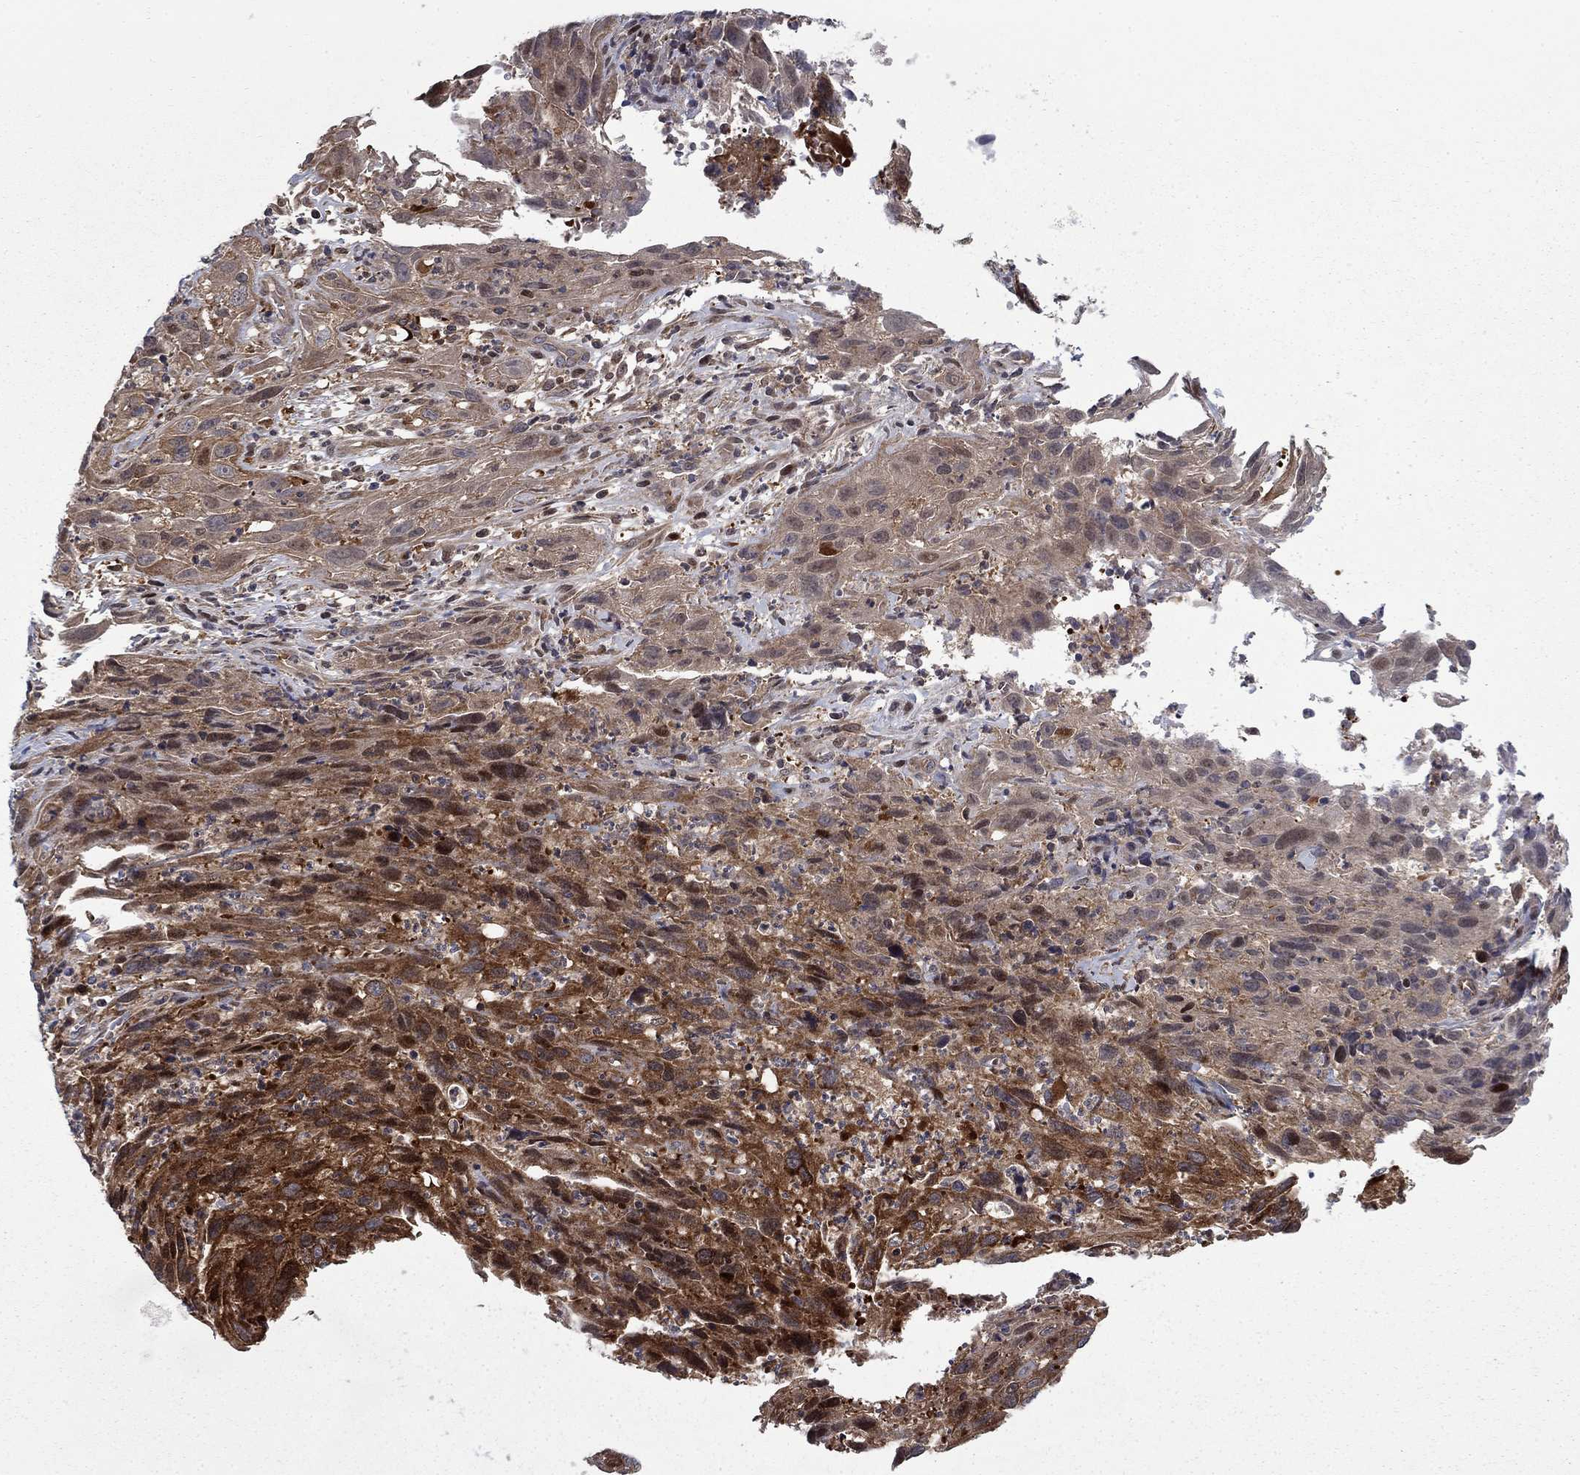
{"staining": {"intensity": "strong", "quantity": ">75%", "location": "cytoplasmic/membranous"}, "tissue": "cervical cancer", "cell_type": "Tumor cells", "image_type": "cancer", "snomed": [{"axis": "morphology", "description": "Squamous cell carcinoma, NOS"}, {"axis": "topography", "description": "Cervix"}], "caption": "Immunohistochemical staining of human cervical cancer displays high levels of strong cytoplasmic/membranous positivity in approximately >75% of tumor cells. (DAB IHC with brightfield microscopy, high magnification).", "gene": "HDAC4", "patient": {"sex": "female", "age": 32}}